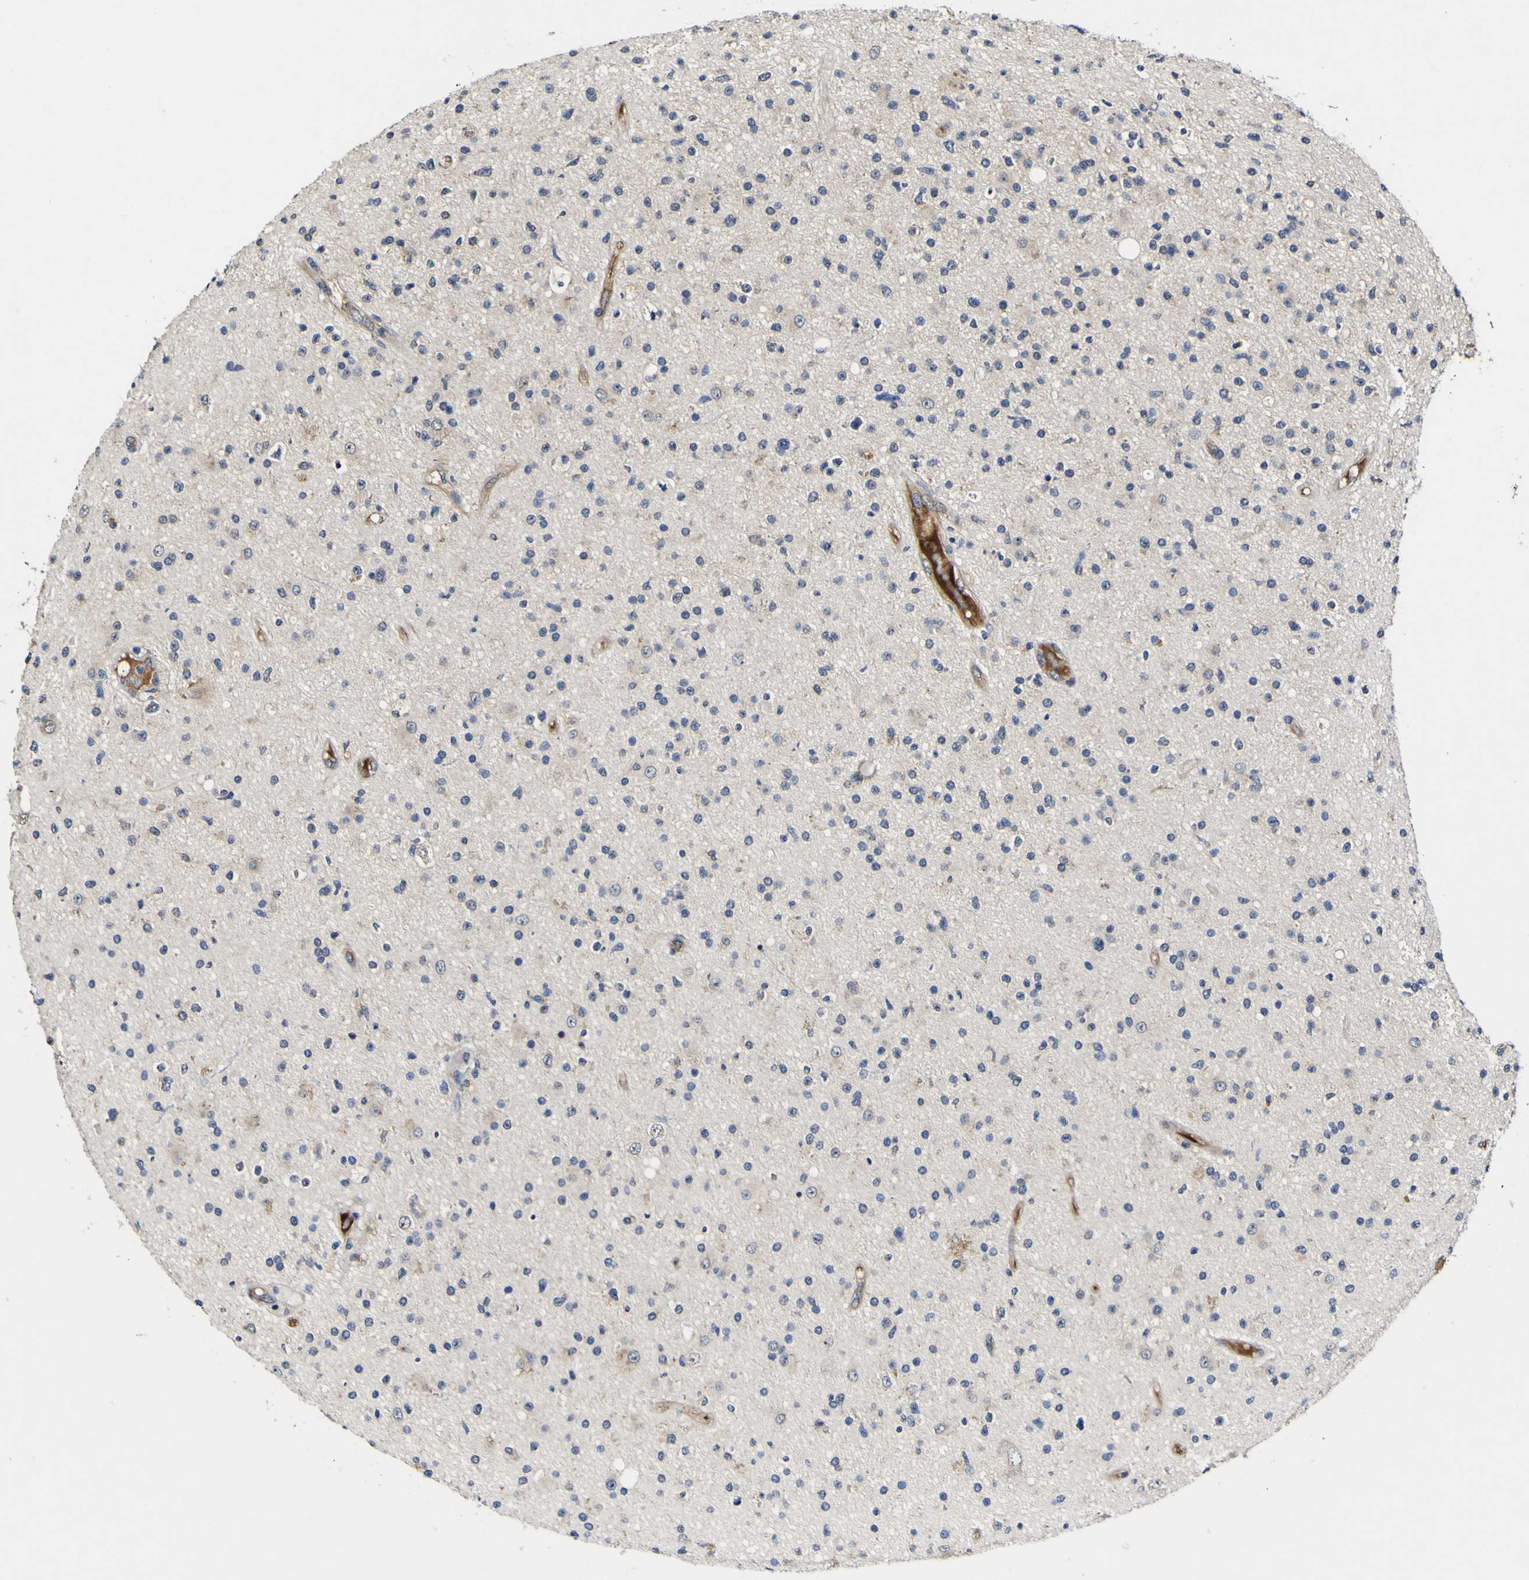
{"staining": {"intensity": "negative", "quantity": "none", "location": "none"}, "tissue": "glioma", "cell_type": "Tumor cells", "image_type": "cancer", "snomed": [{"axis": "morphology", "description": "Glioma, malignant, High grade"}, {"axis": "topography", "description": "Brain"}], "caption": "Immunohistochemistry (IHC) of human malignant high-grade glioma displays no positivity in tumor cells.", "gene": "CCL2", "patient": {"sex": "male", "age": 33}}